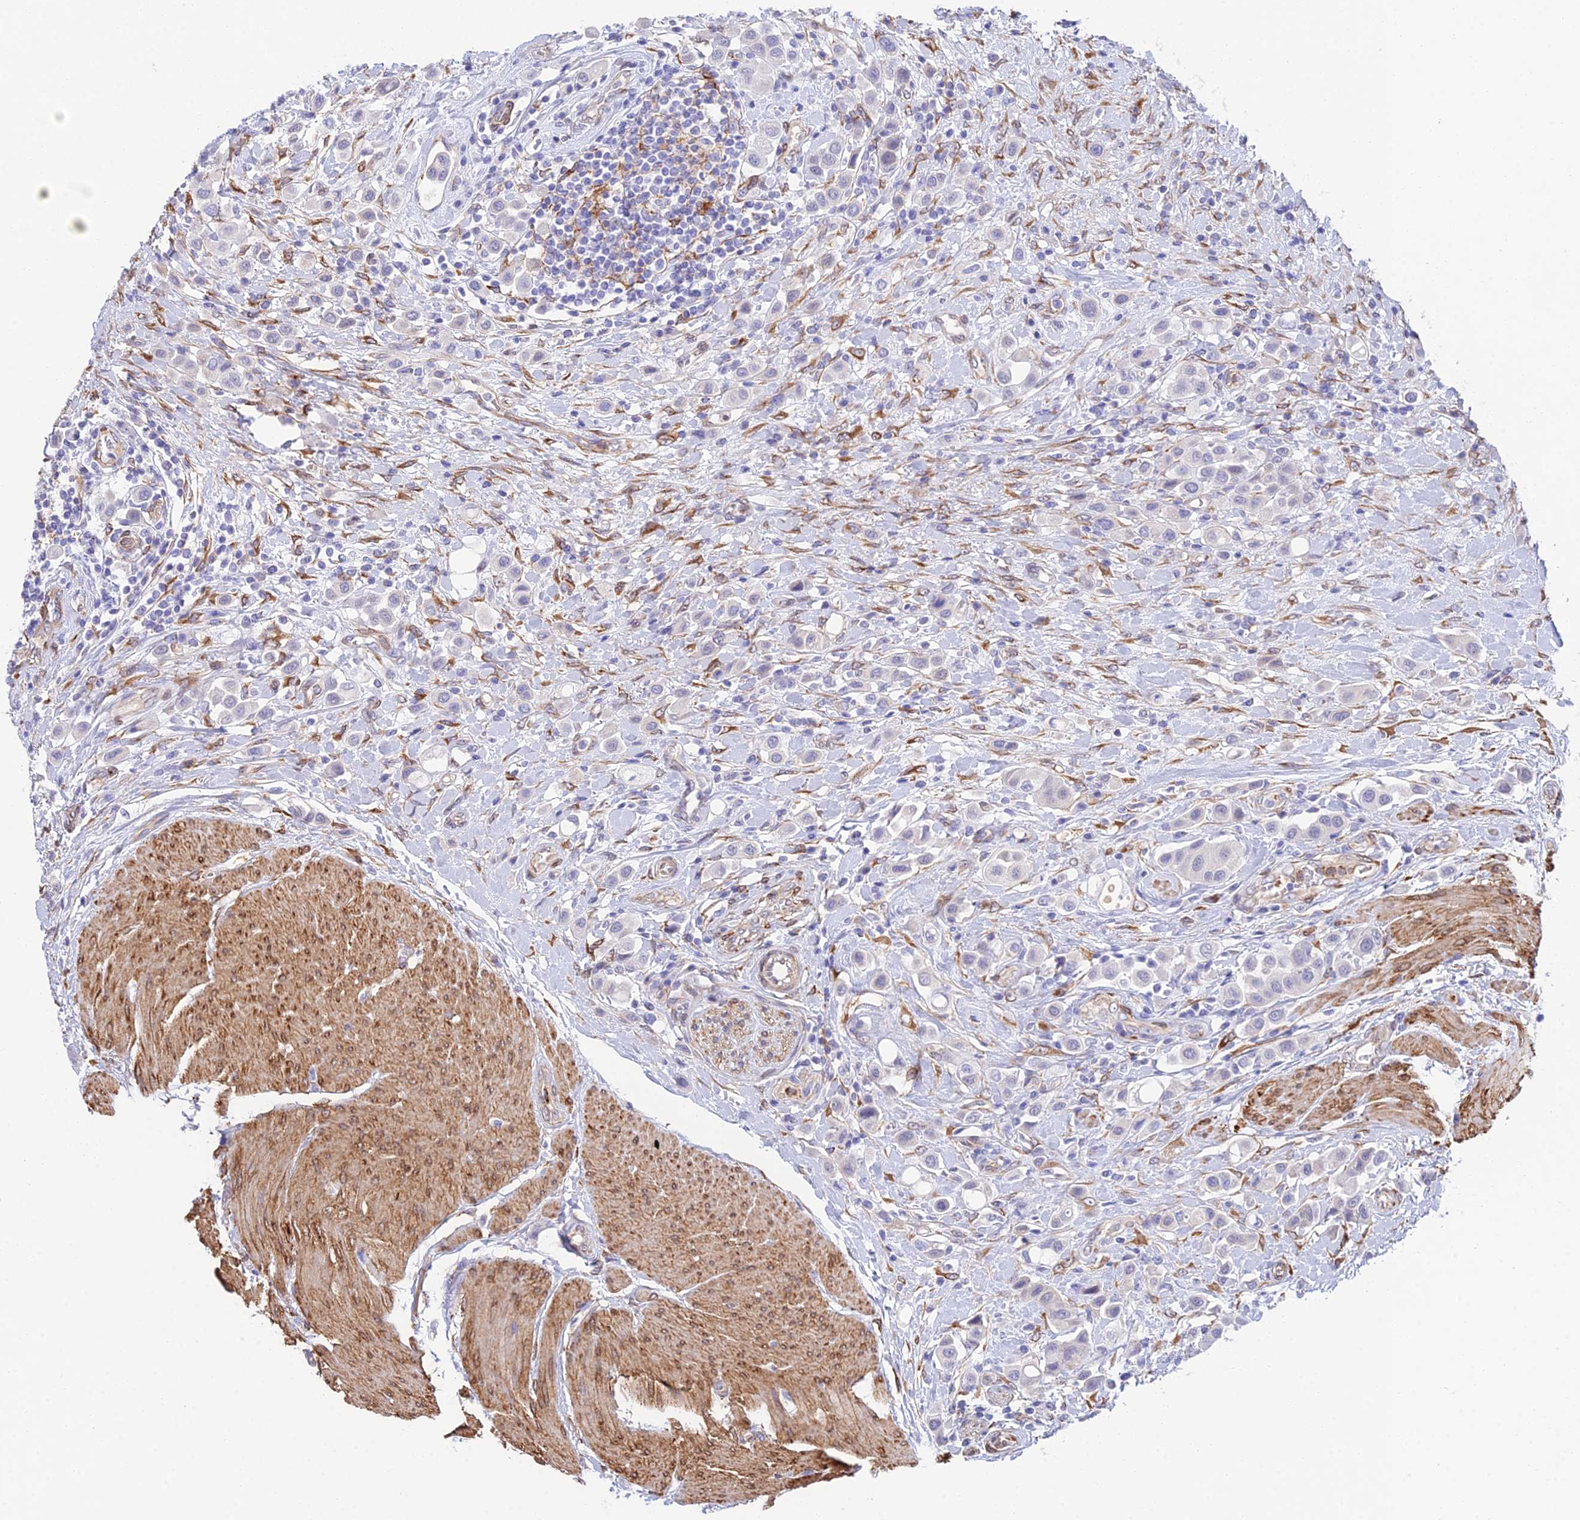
{"staining": {"intensity": "negative", "quantity": "none", "location": "none"}, "tissue": "urothelial cancer", "cell_type": "Tumor cells", "image_type": "cancer", "snomed": [{"axis": "morphology", "description": "Urothelial carcinoma, High grade"}, {"axis": "topography", "description": "Urinary bladder"}], "caption": "This image is of urothelial cancer stained with immunohistochemistry (IHC) to label a protein in brown with the nuclei are counter-stained blue. There is no staining in tumor cells. (IHC, brightfield microscopy, high magnification).", "gene": "MXRA7", "patient": {"sex": "male", "age": 50}}